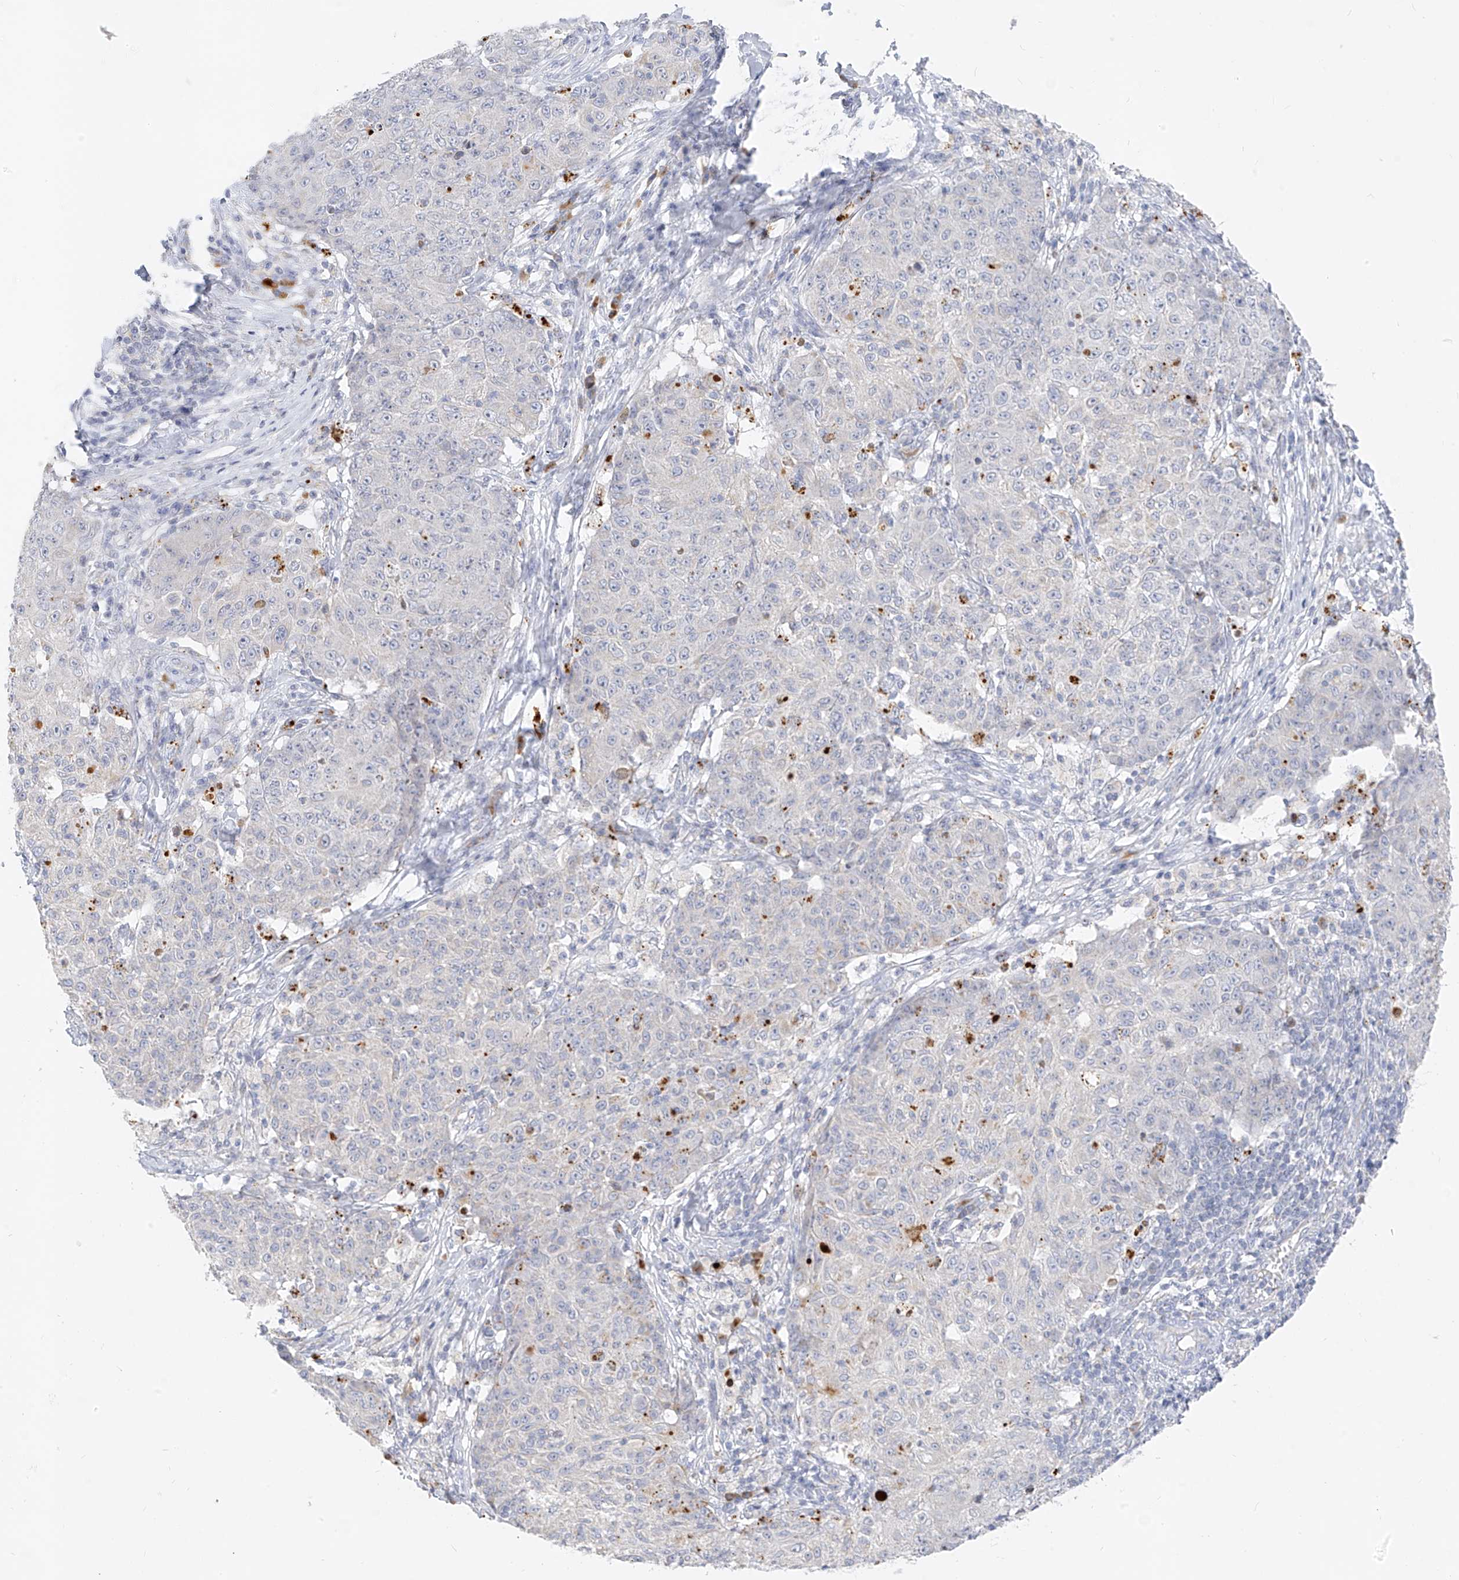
{"staining": {"intensity": "negative", "quantity": "none", "location": "none"}, "tissue": "ovarian cancer", "cell_type": "Tumor cells", "image_type": "cancer", "snomed": [{"axis": "morphology", "description": "Carcinoma, endometroid"}, {"axis": "topography", "description": "Ovary"}], "caption": "DAB immunohistochemical staining of endometroid carcinoma (ovarian) demonstrates no significant staining in tumor cells. The staining was performed using DAB to visualize the protein expression in brown, while the nuclei were stained in blue with hematoxylin (Magnification: 20x).", "gene": "ZNF404", "patient": {"sex": "female", "age": 42}}